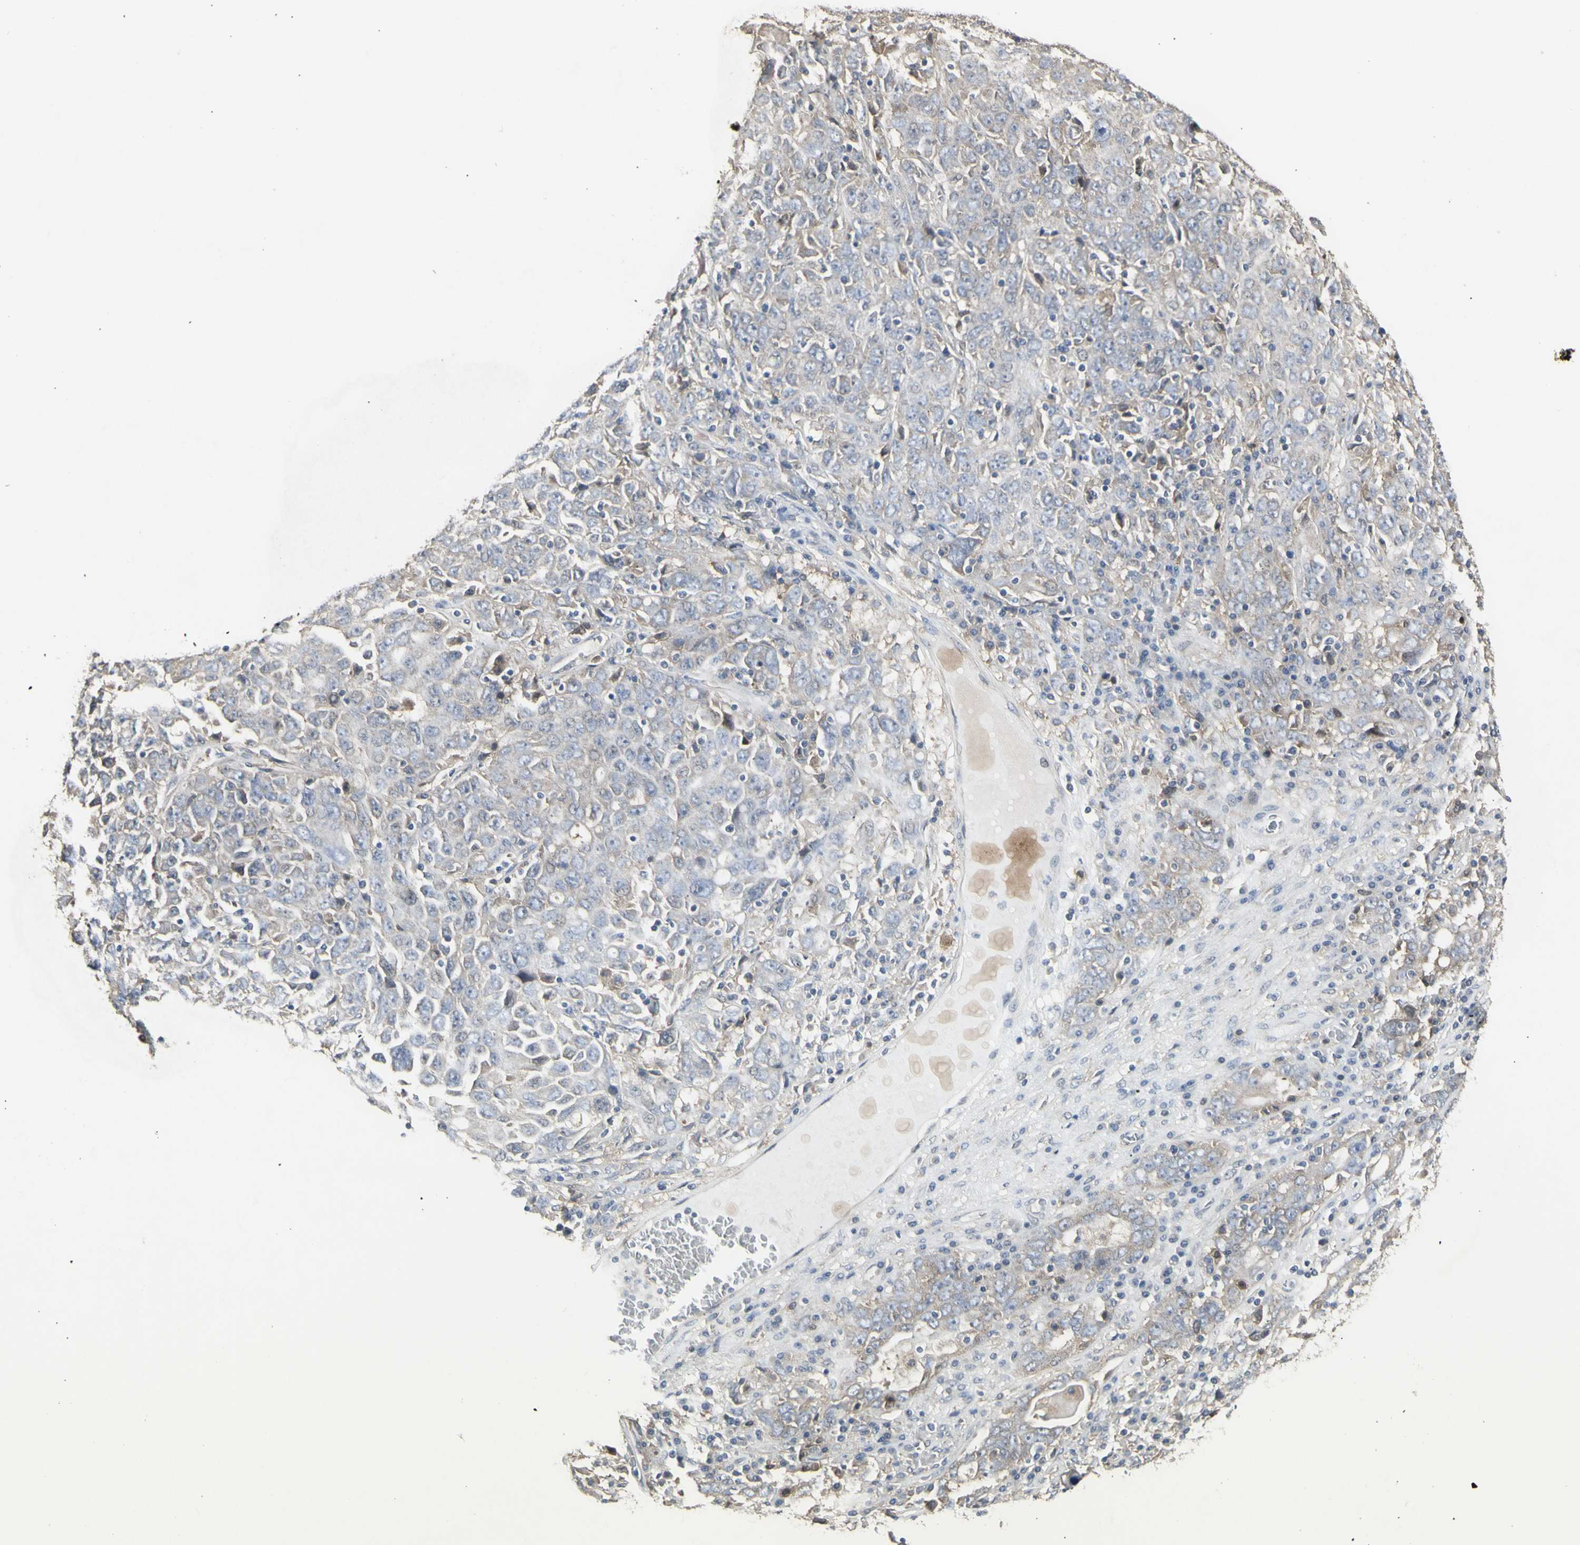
{"staining": {"intensity": "weak", "quantity": "25%-75%", "location": "cytoplasmic/membranous,nuclear"}, "tissue": "ovarian cancer", "cell_type": "Tumor cells", "image_type": "cancer", "snomed": [{"axis": "morphology", "description": "Carcinoma, endometroid"}, {"axis": "topography", "description": "Ovary"}], "caption": "An immunohistochemistry (IHC) histopathology image of tumor tissue is shown. Protein staining in brown highlights weak cytoplasmic/membranous and nuclear positivity in ovarian cancer (endometroid carcinoma) within tumor cells.", "gene": "CHURC1-FNTB", "patient": {"sex": "female", "age": 62}}